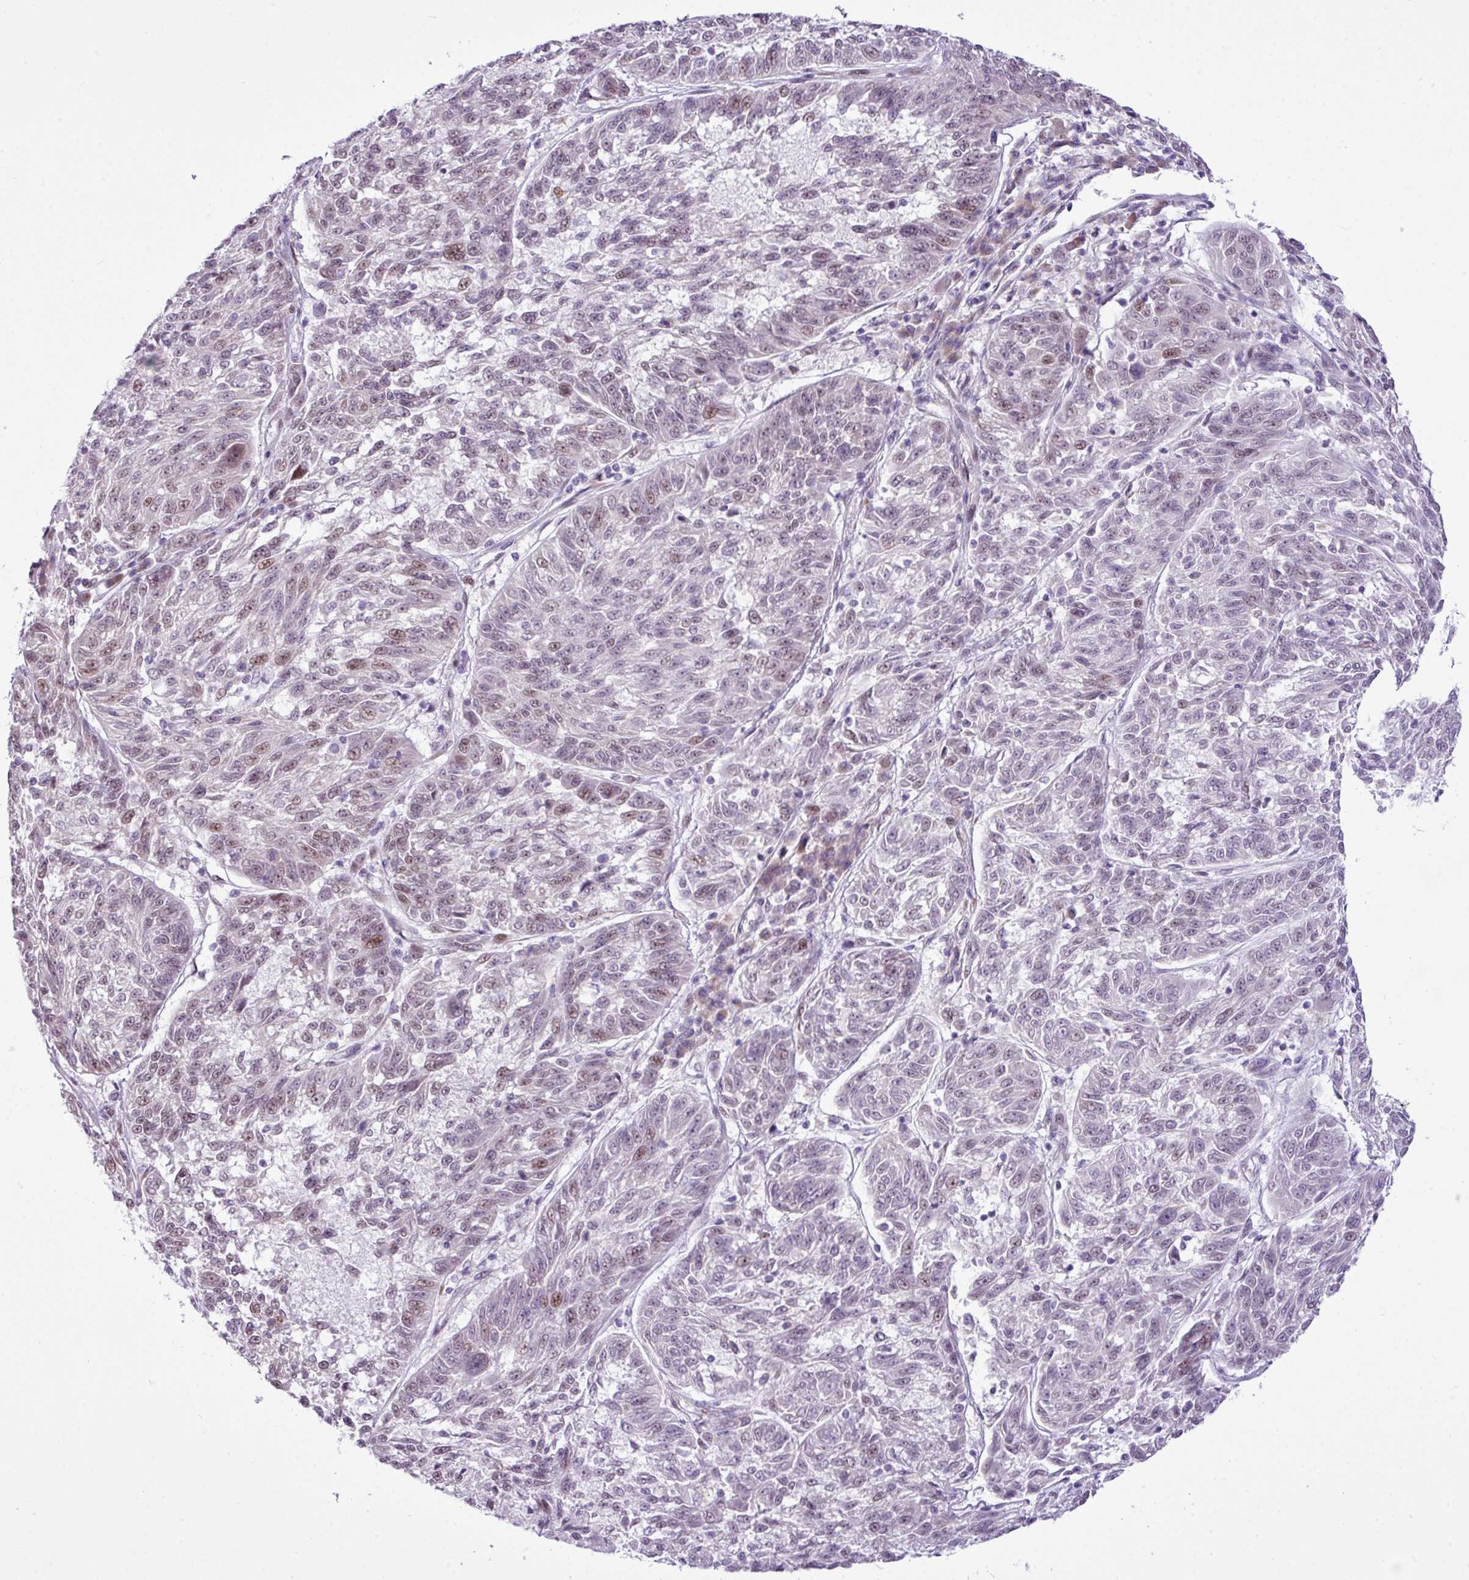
{"staining": {"intensity": "moderate", "quantity": "25%-75%", "location": "nuclear"}, "tissue": "melanoma", "cell_type": "Tumor cells", "image_type": "cancer", "snomed": [{"axis": "morphology", "description": "Malignant melanoma, NOS"}, {"axis": "topography", "description": "Skin"}], "caption": "Immunohistochemical staining of human malignant melanoma demonstrates medium levels of moderate nuclear protein positivity in about 25%-75% of tumor cells.", "gene": "ELOA2", "patient": {"sex": "male", "age": 53}}